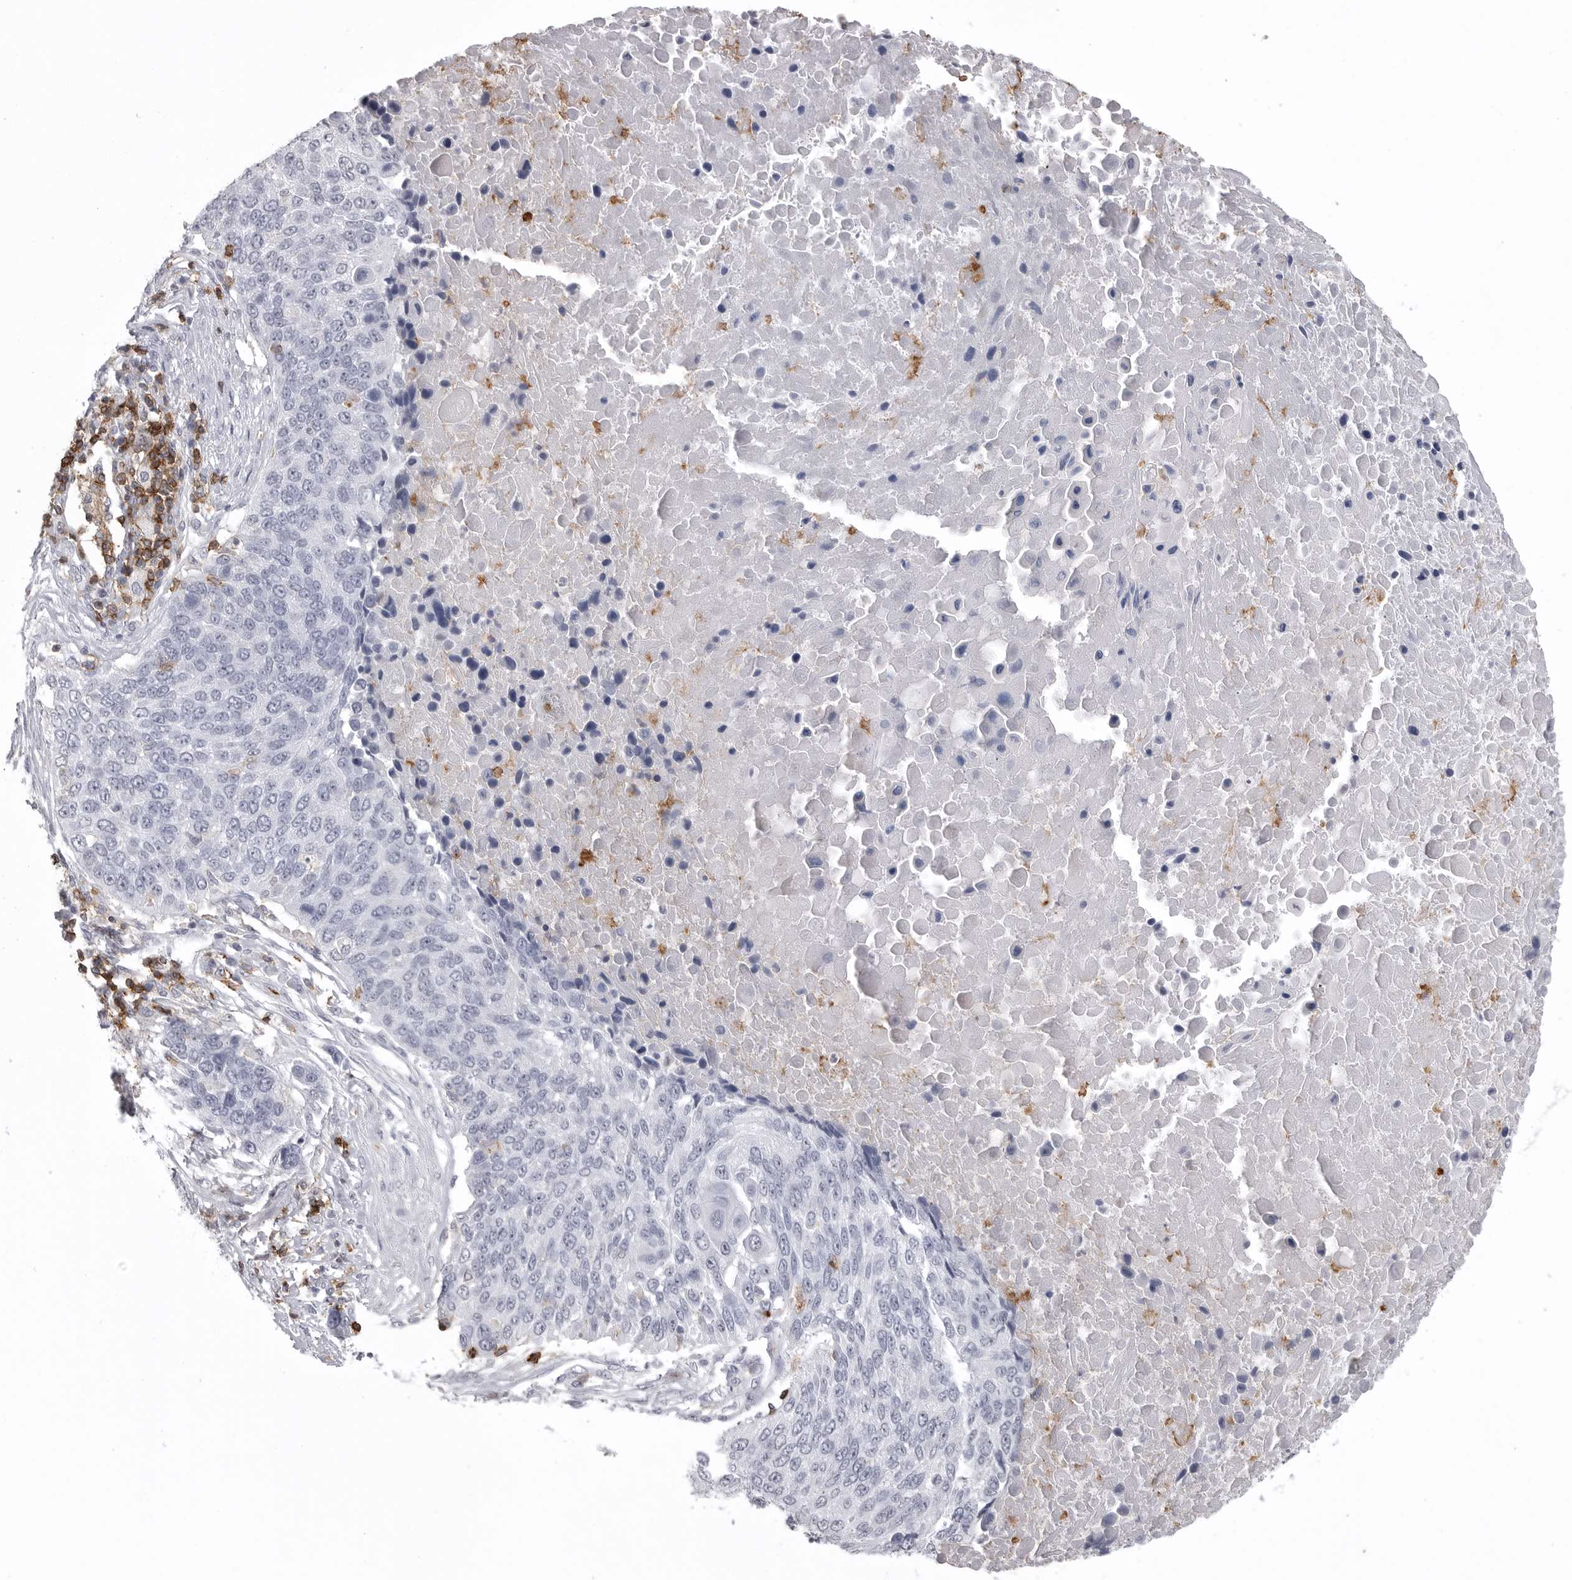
{"staining": {"intensity": "negative", "quantity": "none", "location": "none"}, "tissue": "lung cancer", "cell_type": "Tumor cells", "image_type": "cancer", "snomed": [{"axis": "morphology", "description": "Squamous cell carcinoma, NOS"}, {"axis": "topography", "description": "Lung"}], "caption": "This histopathology image is of squamous cell carcinoma (lung) stained with IHC to label a protein in brown with the nuclei are counter-stained blue. There is no expression in tumor cells.", "gene": "ITGAL", "patient": {"sex": "male", "age": 66}}